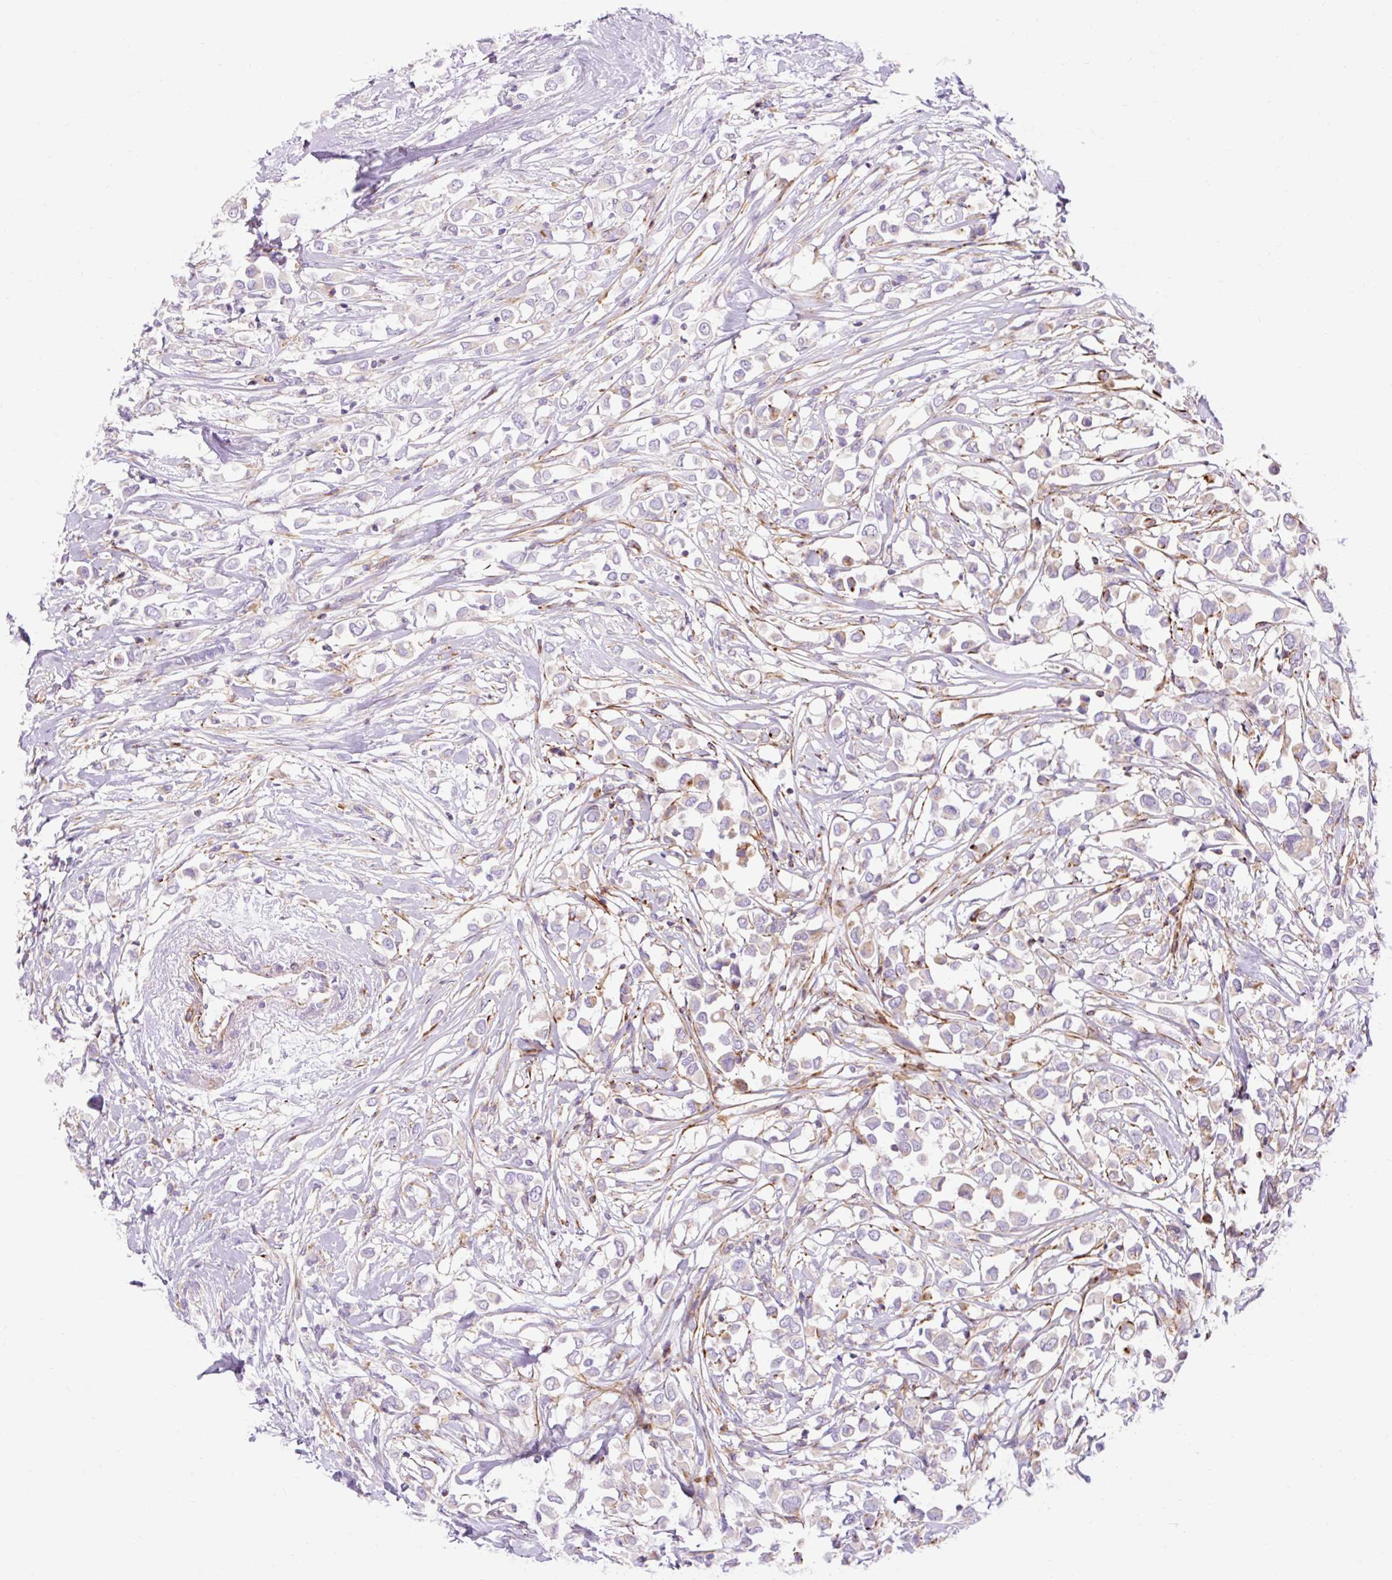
{"staining": {"intensity": "negative", "quantity": "none", "location": "none"}, "tissue": "breast cancer", "cell_type": "Tumor cells", "image_type": "cancer", "snomed": [{"axis": "morphology", "description": "Duct carcinoma"}, {"axis": "topography", "description": "Breast"}], "caption": "A histopathology image of human intraductal carcinoma (breast) is negative for staining in tumor cells. The staining was performed using DAB to visualize the protein expression in brown, while the nuclei were stained in blue with hematoxylin (Magnification: 20x).", "gene": "CORO7-PAM16", "patient": {"sex": "female", "age": 61}}